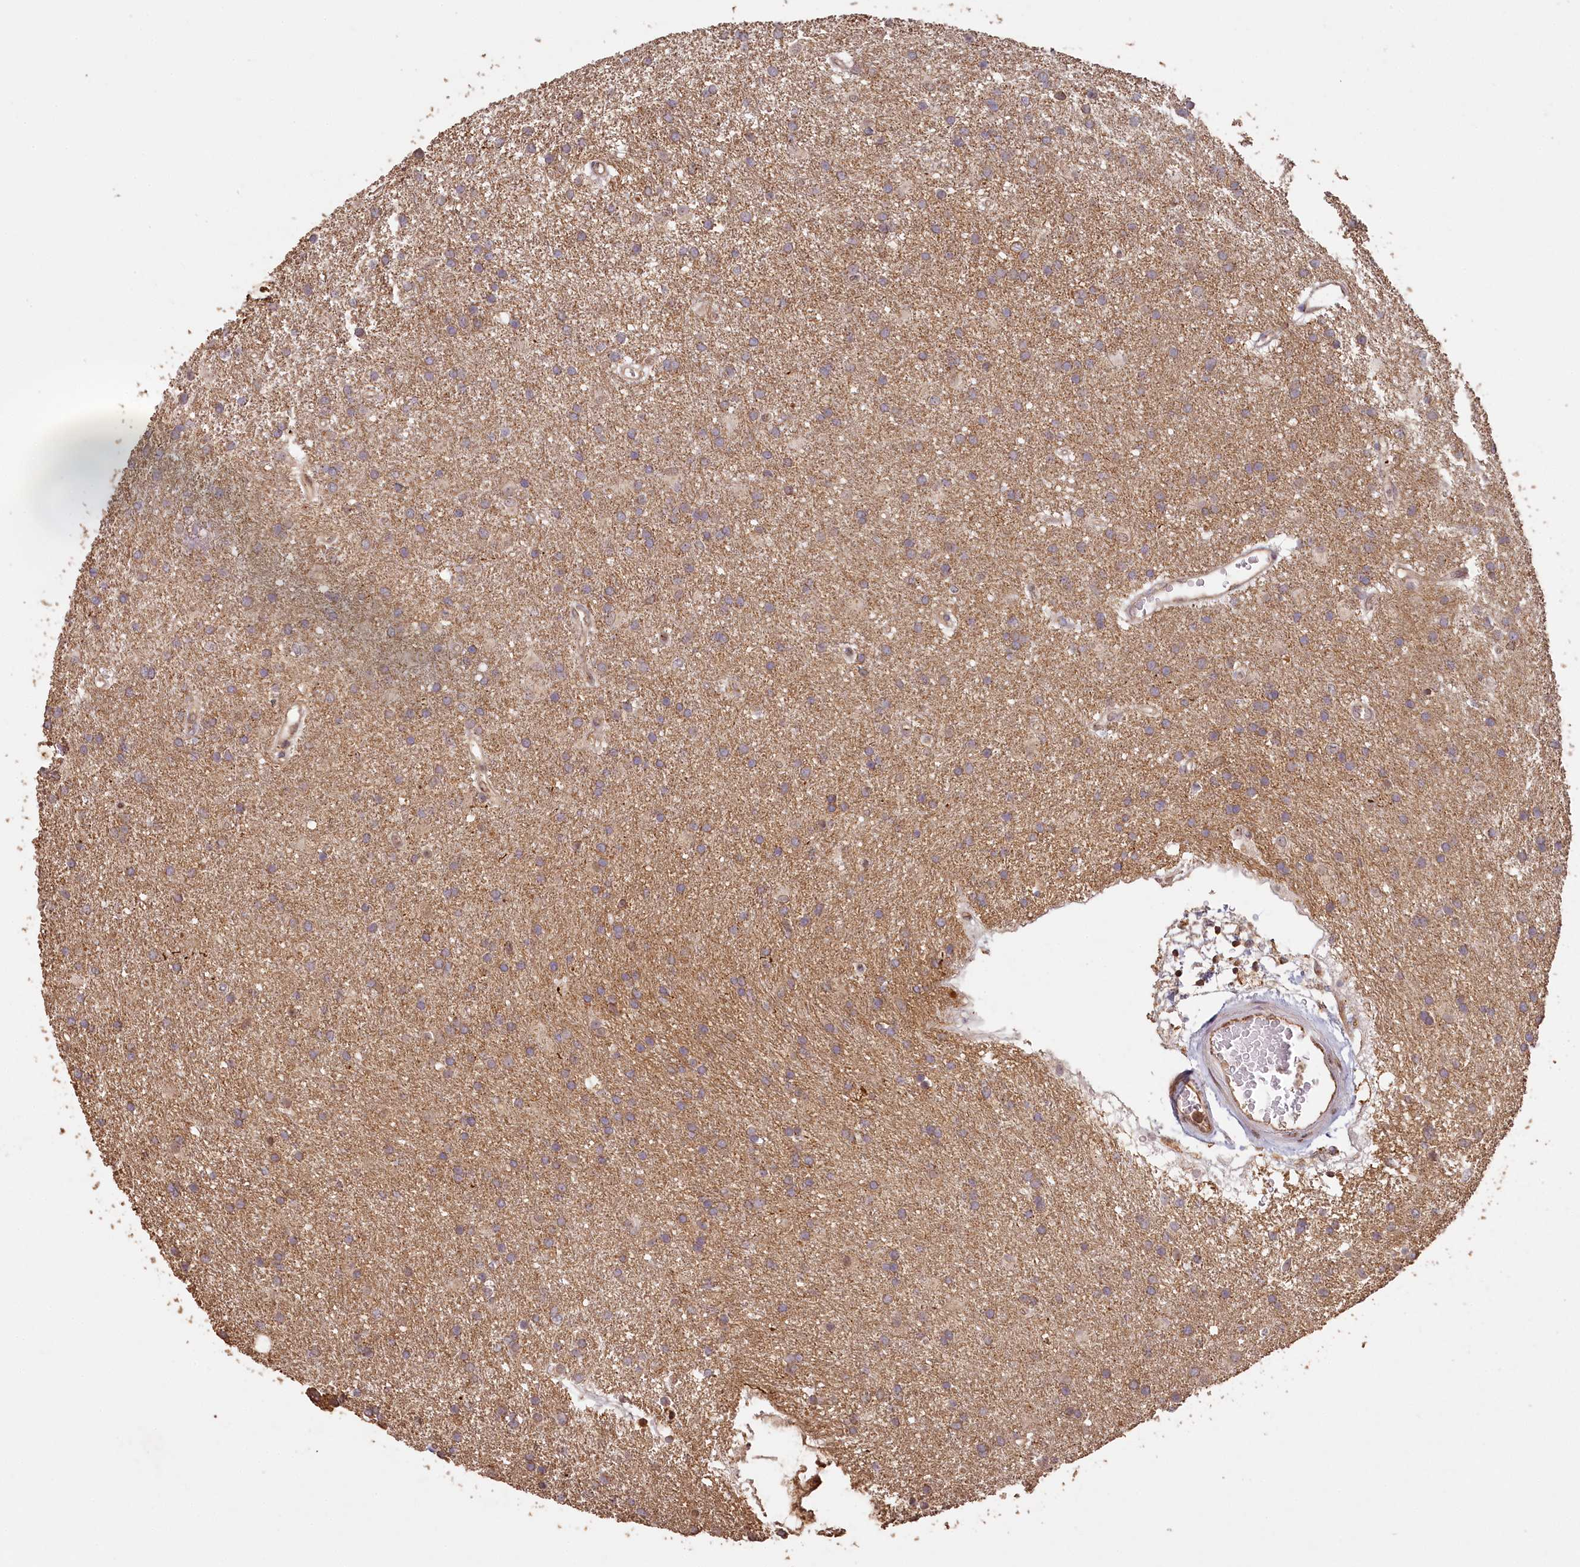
{"staining": {"intensity": "weak", "quantity": "25%-75%", "location": "cytoplasmic/membranous"}, "tissue": "glioma", "cell_type": "Tumor cells", "image_type": "cancer", "snomed": [{"axis": "morphology", "description": "Glioma, malignant, High grade"}, {"axis": "topography", "description": "Brain"}], "caption": "This is an image of IHC staining of high-grade glioma (malignant), which shows weak staining in the cytoplasmic/membranous of tumor cells.", "gene": "MADD", "patient": {"sex": "male", "age": 77}}